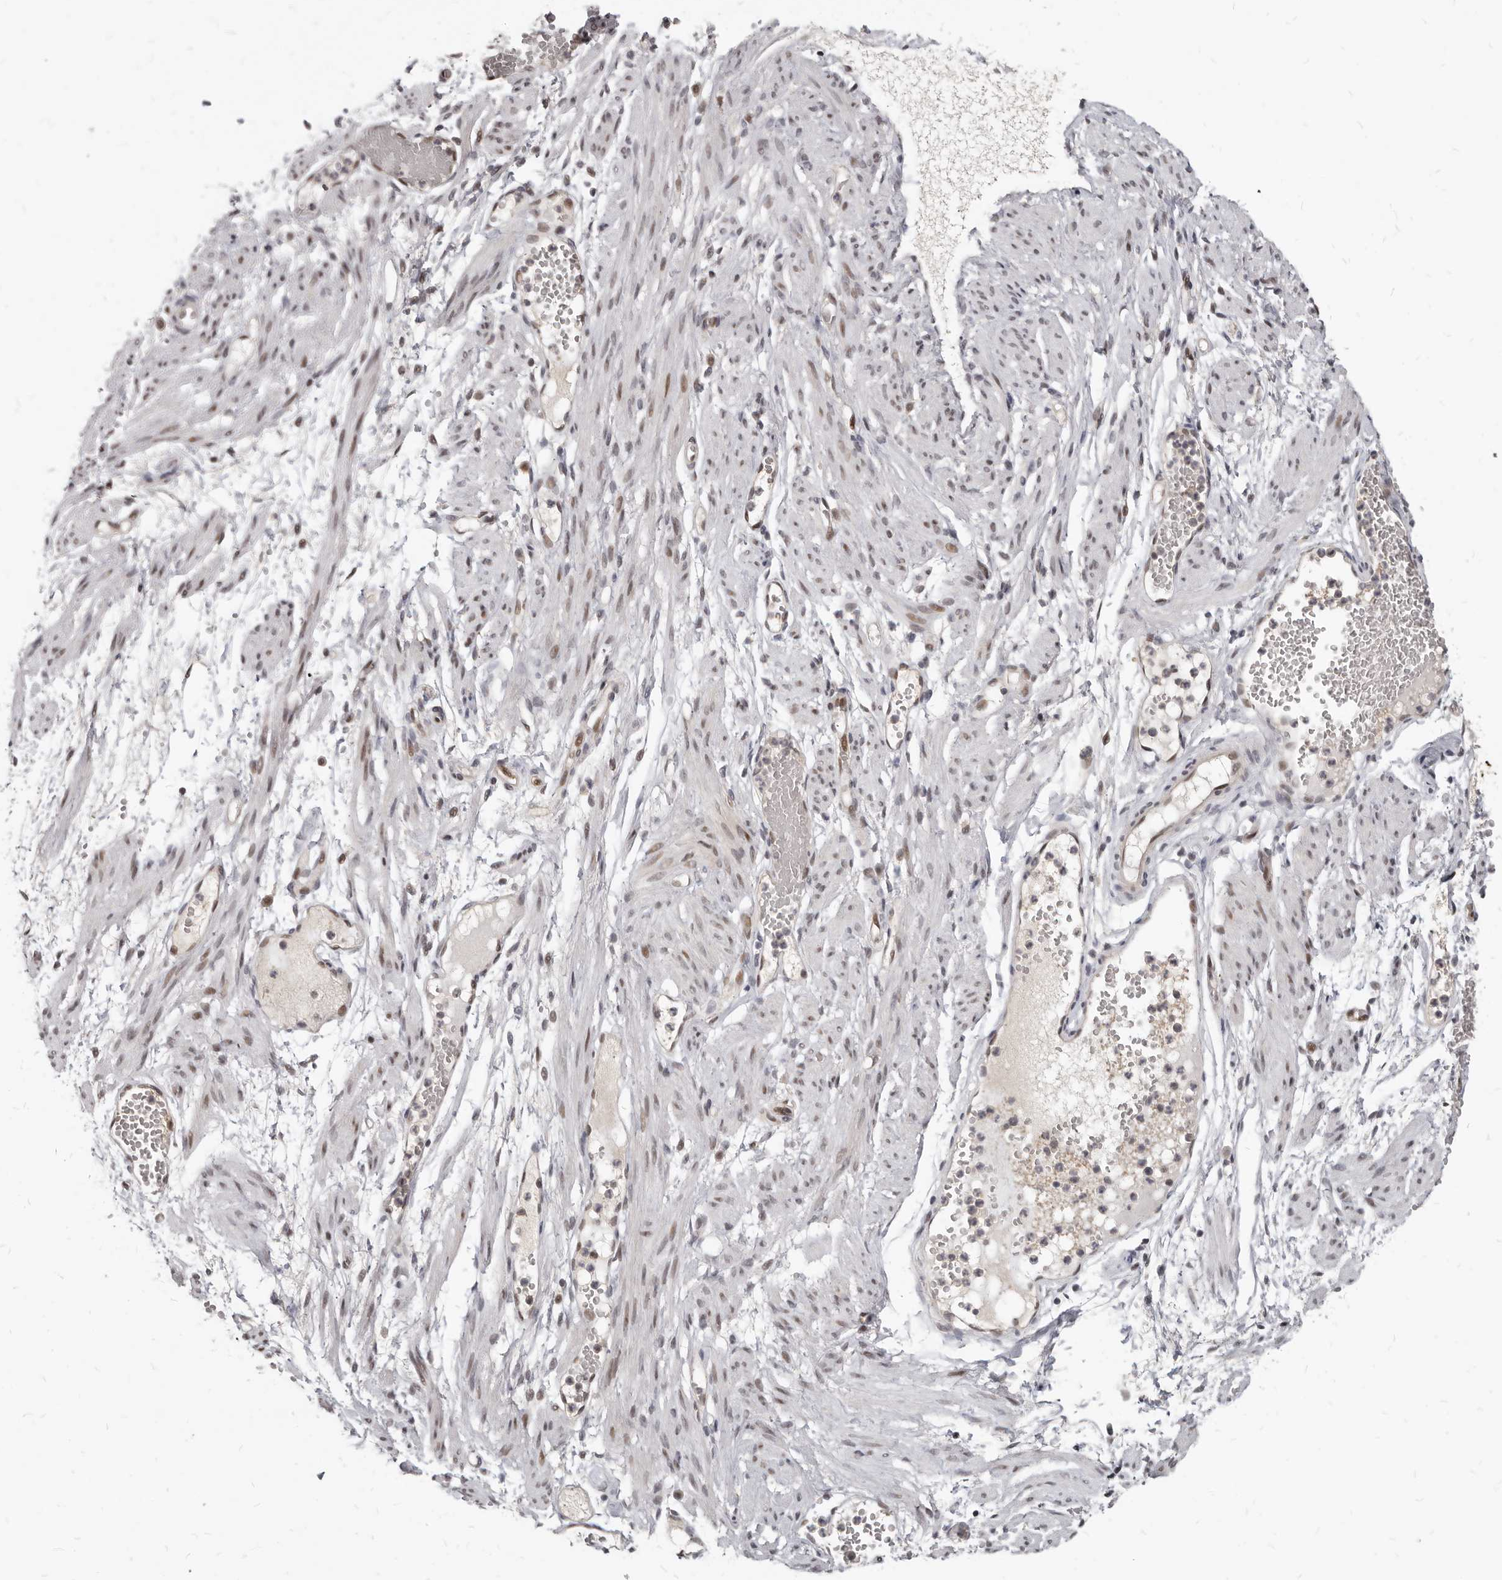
{"staining": {"intensity": "negative", "quantity": "none", "location": "none"}, "tissue": "adipose tissue", "cell_type": "Adipocytes", "image_type": "normal", "snomed": [{"axis": "morphology", "description": "Normal tissue, NOS"}, {"axis": "topography", "description": "Smooth muscle"}, {"axis": "topography", "description": "Peripheral nerve tissue"}], "caption": "The photomicrograph shows no significant staining in adipocytes of adipose tissue.", "gene": "ATF5", "patient": {"sex": "female", "age": 39}}